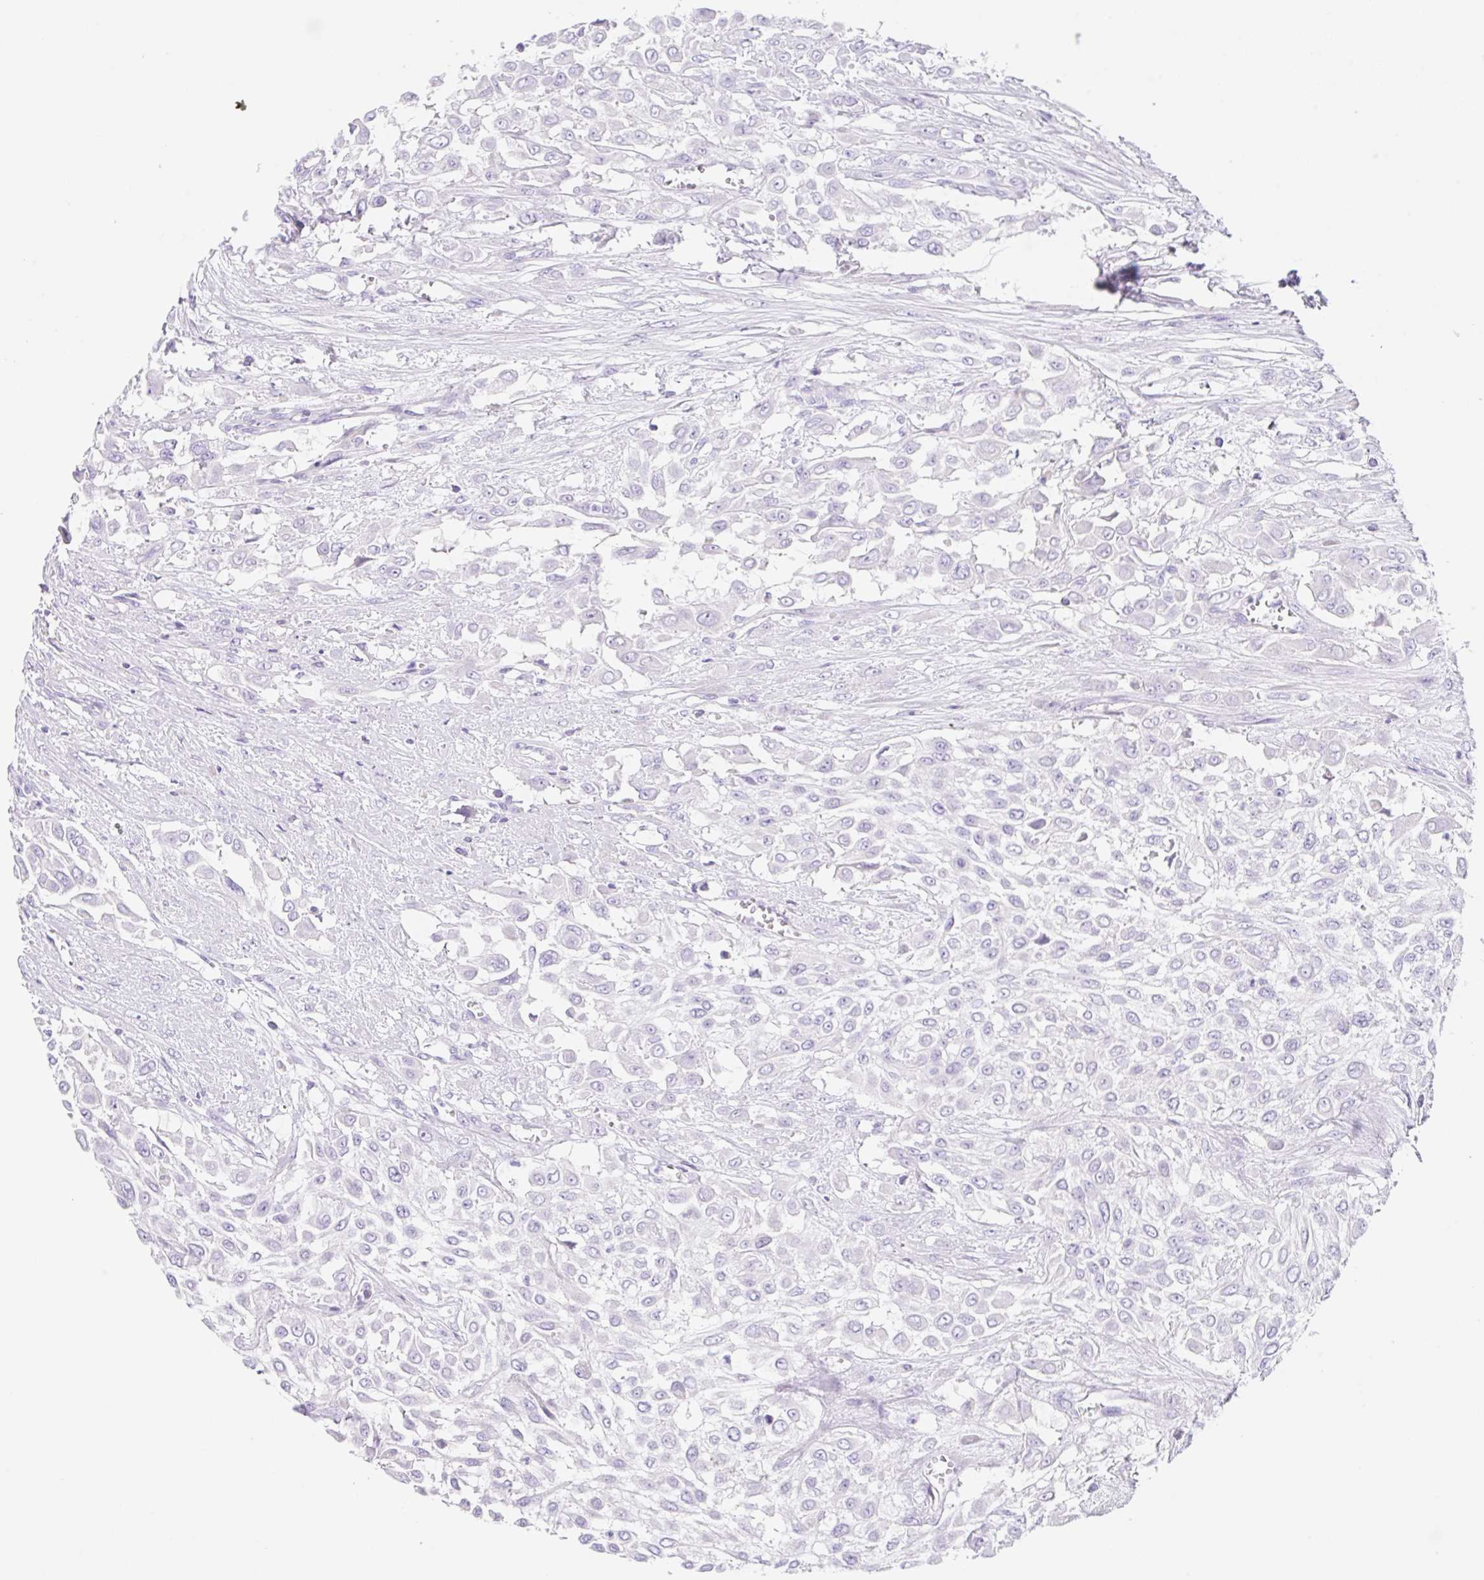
{"staining": {"intensity": "negative", "quantity": "none", "location": "none"}, "tissue": "urothelial cancer", "cell_type": "Tumor cells", "image_type": "cancer", "snomed": [{"axis": "morphology", "description": "Urothelial carcinoma, High grade"}, {"axis": "topography", "description": "Urinary bladder"}], "caption": "IHC photomicrograph of neoplastic tissue: human high-grade urothelial carcinoma stained with DAB (3,3'-diaminobenzidine) exhibits no significant protein staining in tumor cells.", "gene": "KLK8", "patient": {"sex": "male", "age": 57}}